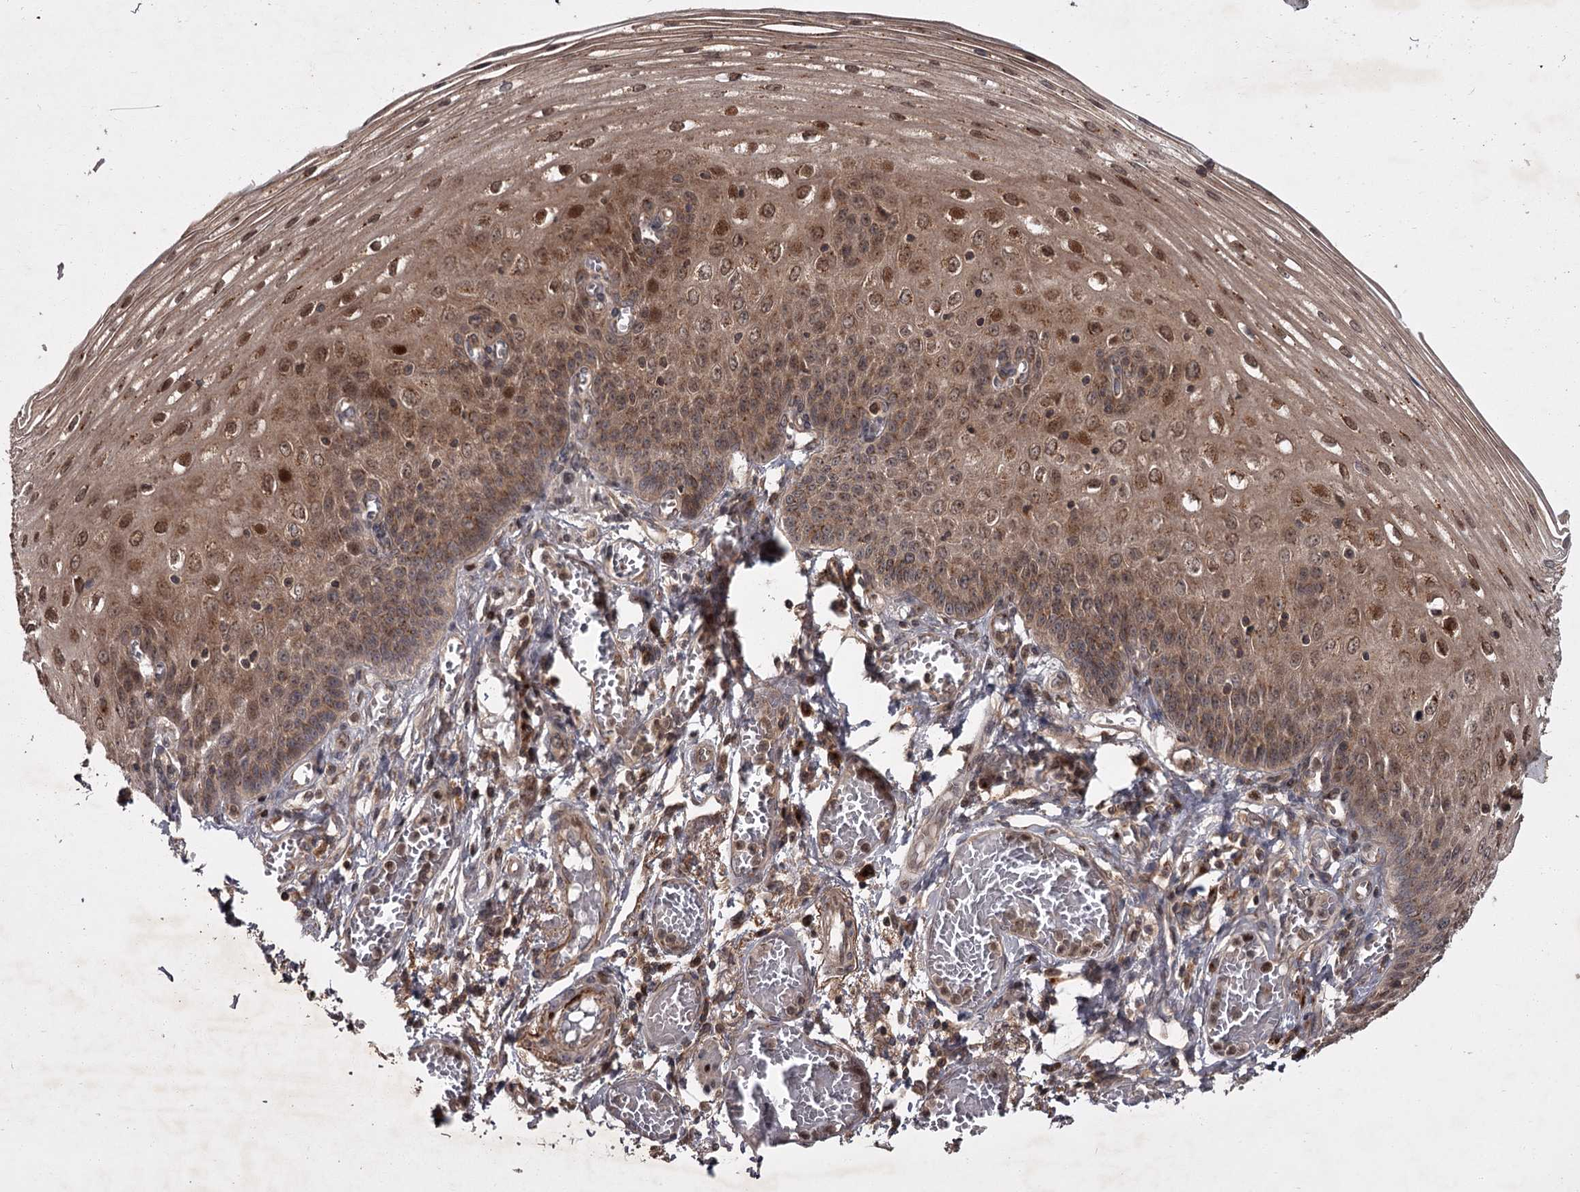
{"staining": {"intensity": "moderate", "quantity": ">75%", "location": "cytoplasmic/membranous,nuclear"}, "tissue": "esophagus", "cell_type": "Squamous epithelial cells", "image_type": "normal", "snomed": [{"axis": "morphology", "description": "Normal tissue, NOS"}, {"axis": "topography", "description": "Esophagus"}], "caption": "An immunohistochemistry (IHC) photomicrograph of unremarkable tissue is shown. Protein staining in brown shows moderate cytoplasmic/membranous,nuclear positivity in esophagus within squamous epithelial cells.", "gene": "TBC1D23", "patient": {"sex": "male", "age": 81}}